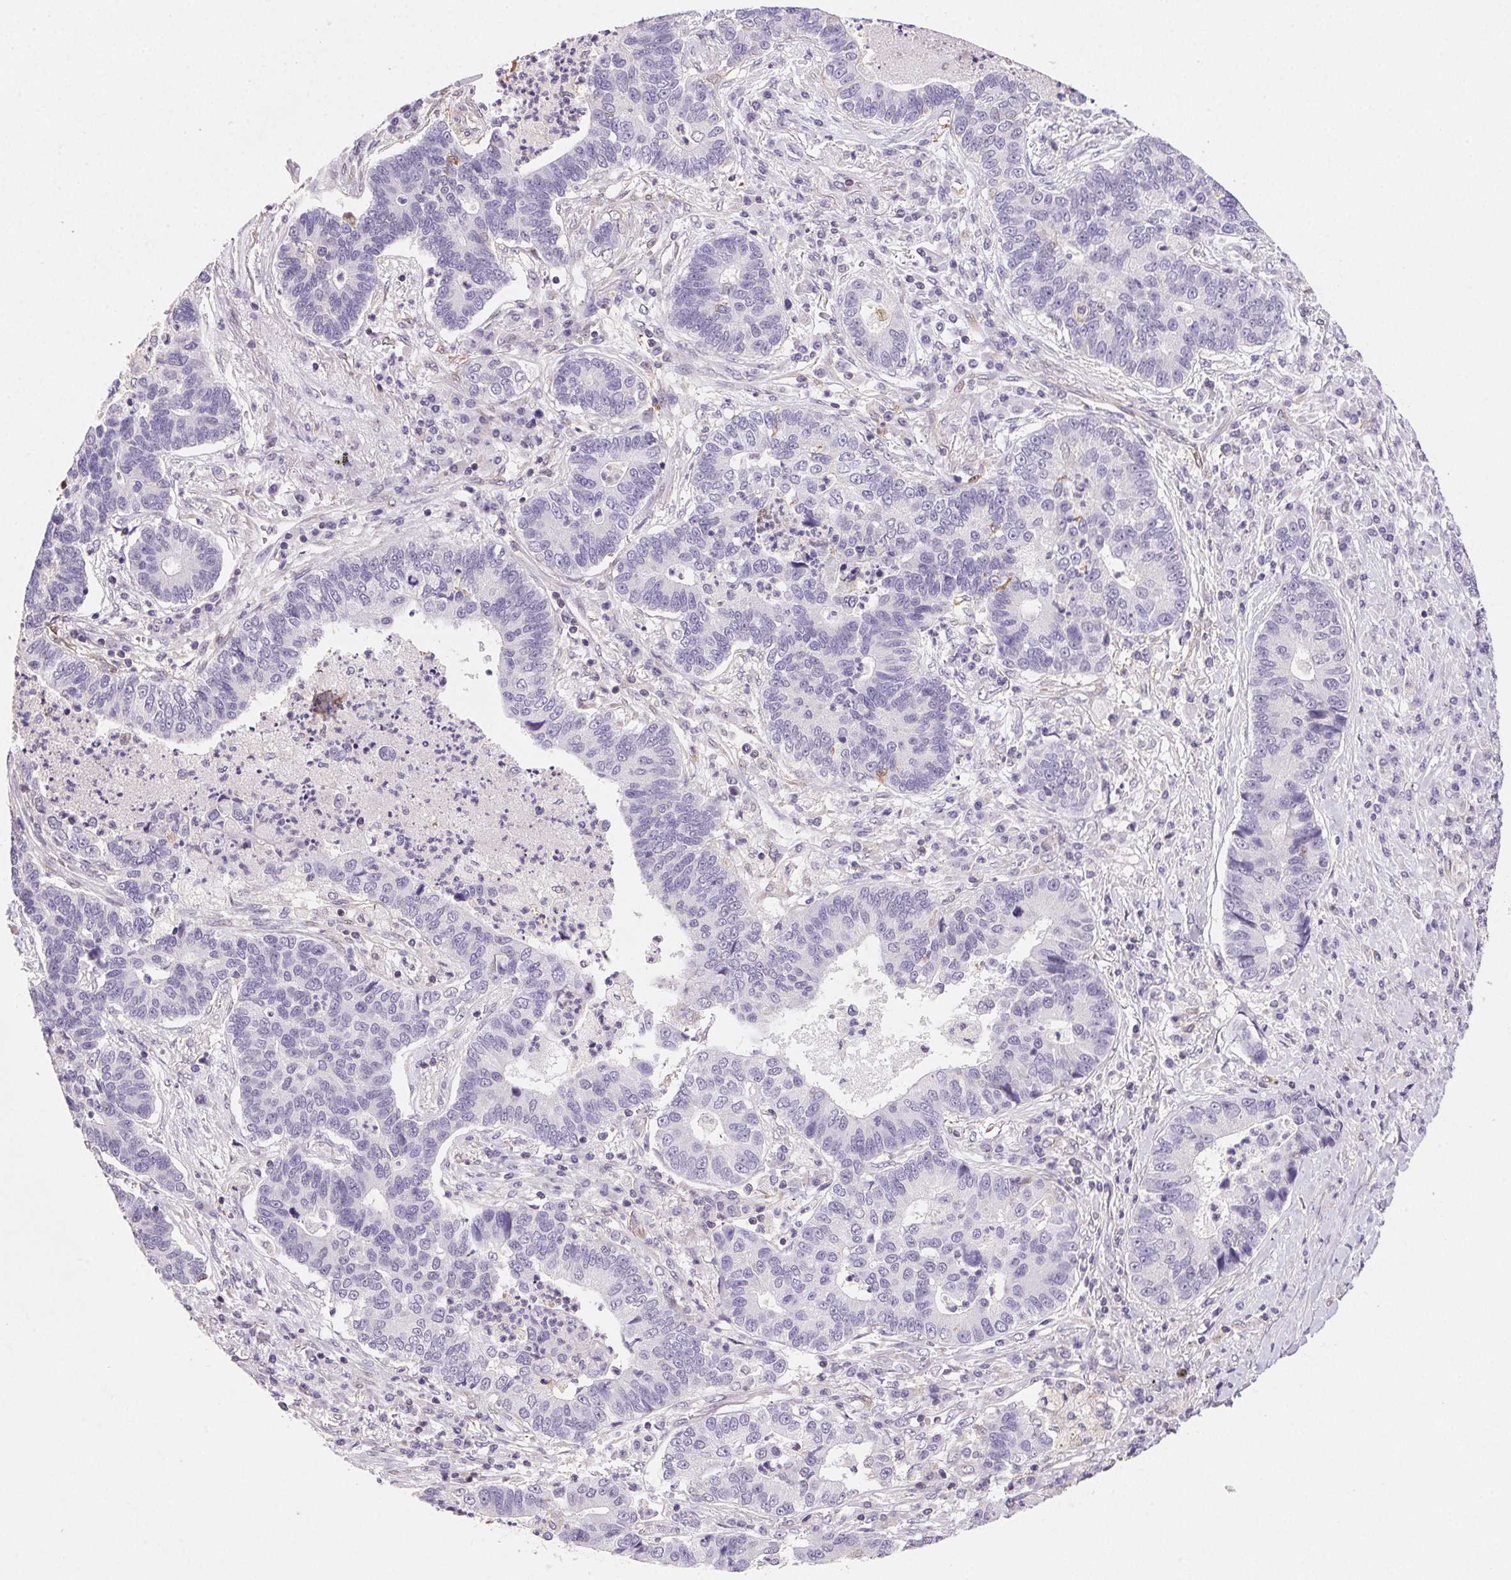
{"staining": {"intensity": "negative", "quantity": "none", "location": "none"}, "tissue": "lung cancer", "cell_type": "Tumor cells", "image_type": "cancer", "snomed": [{"axis": "morphology", "description": "Adenocarcinoma, NOS"}, {"axis": "topography", "description": "Lung"}], "caption": "Lung adenocarcinoma stained for a protein using IHC reveals no expression tumor cells.", "gene": "GBP1", "patient": {"sex": "female", "age": 57}}